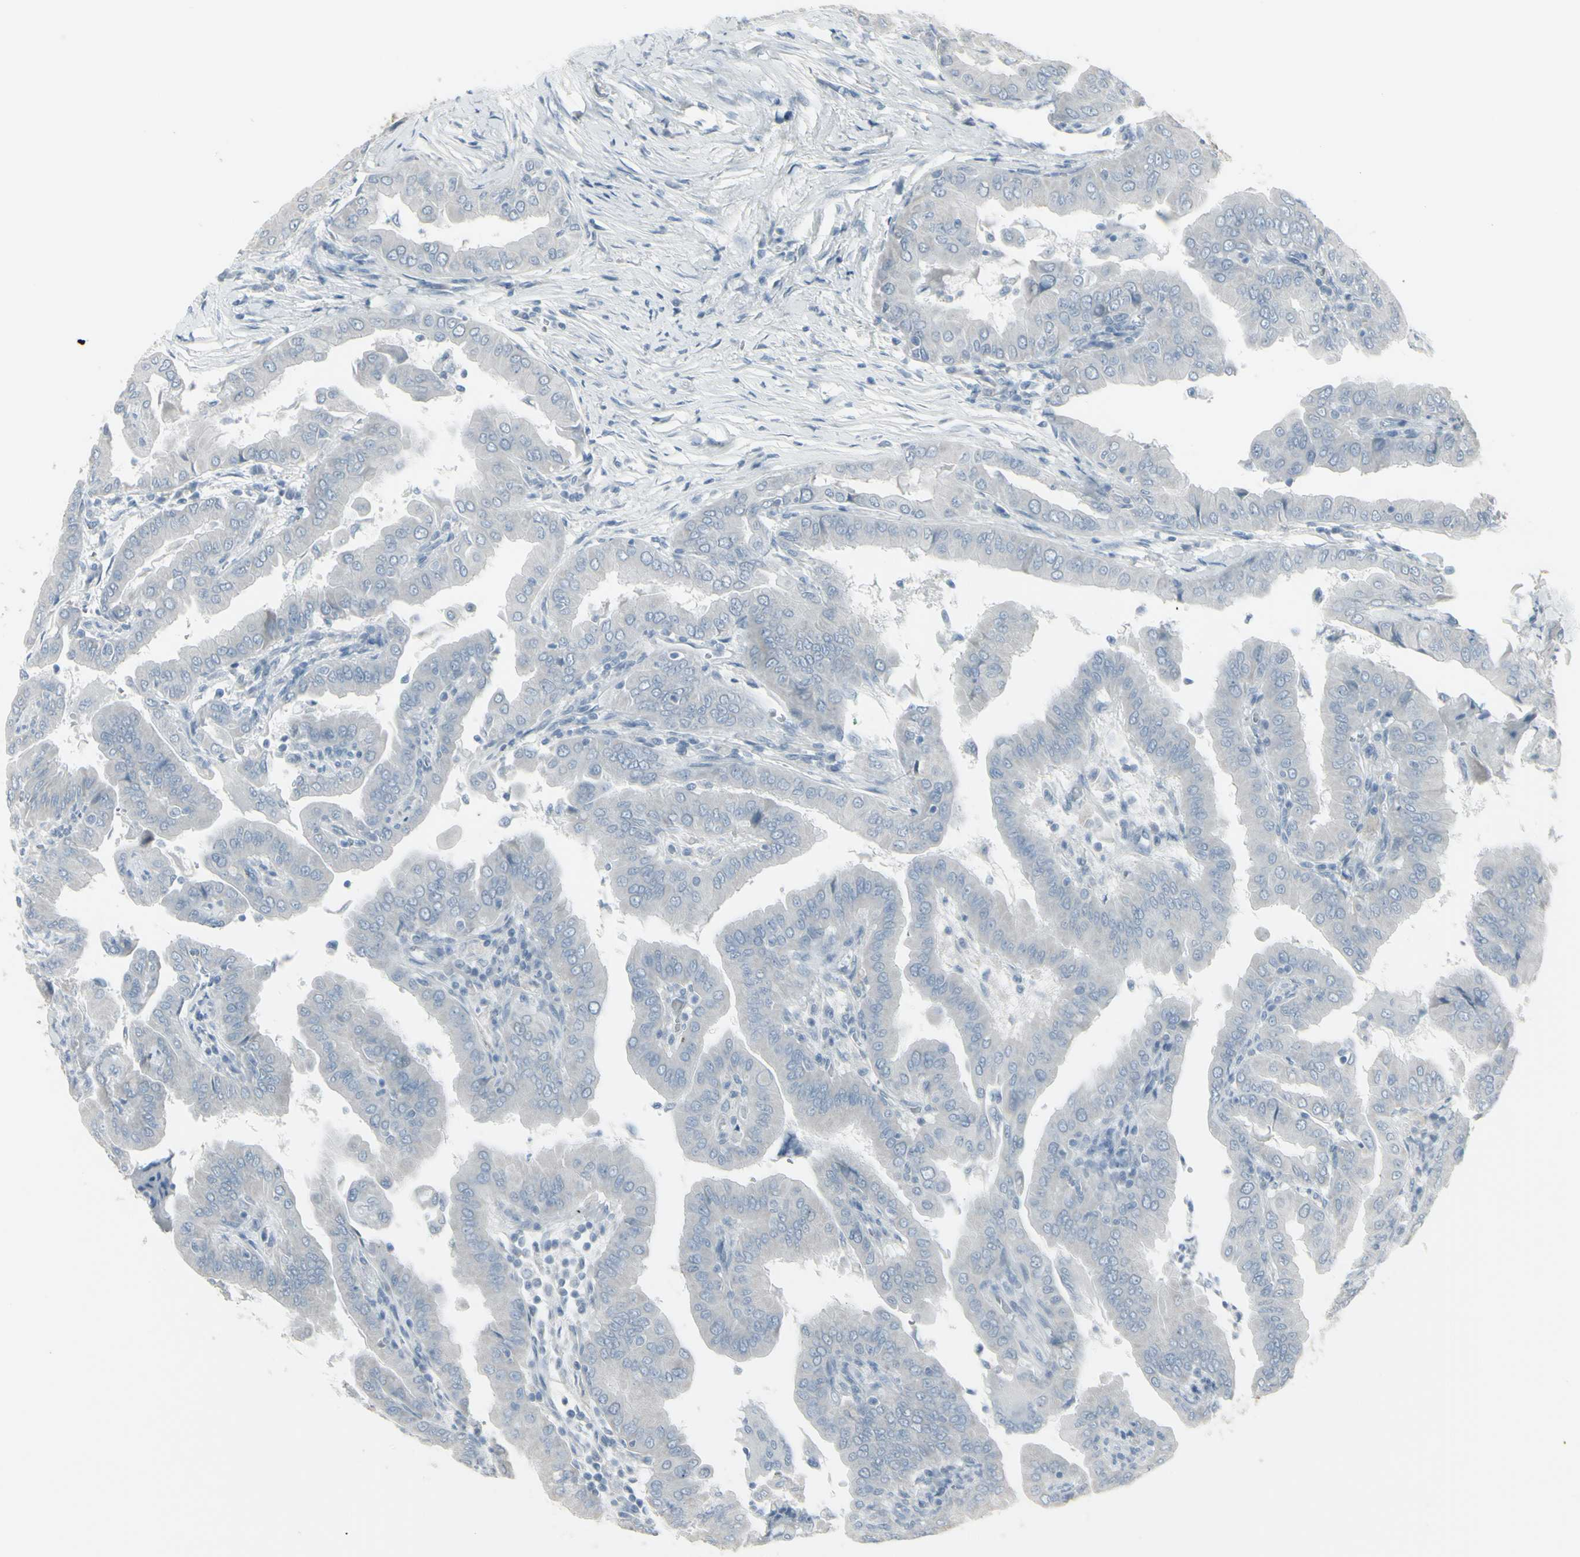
{"staining": {"intensity": "negative", "quantity": "none", "location": "none"}, "tissue": "thyroid cancer", "cell_type": "Tumor cells", "image_type": "cancer", "snomed": [{"axis": "morphology", "description": "Papillary adenocarcinoma, NOS"}, {"axis": "topography", "description": "Thyroid gland"}], "caption": "IHC of thyroid cancer (papillary adenocarcinoma) reveals no staining in tumor cells.", "gene": "RAB3A", "patient": {"sex": "male", "age": 33}}